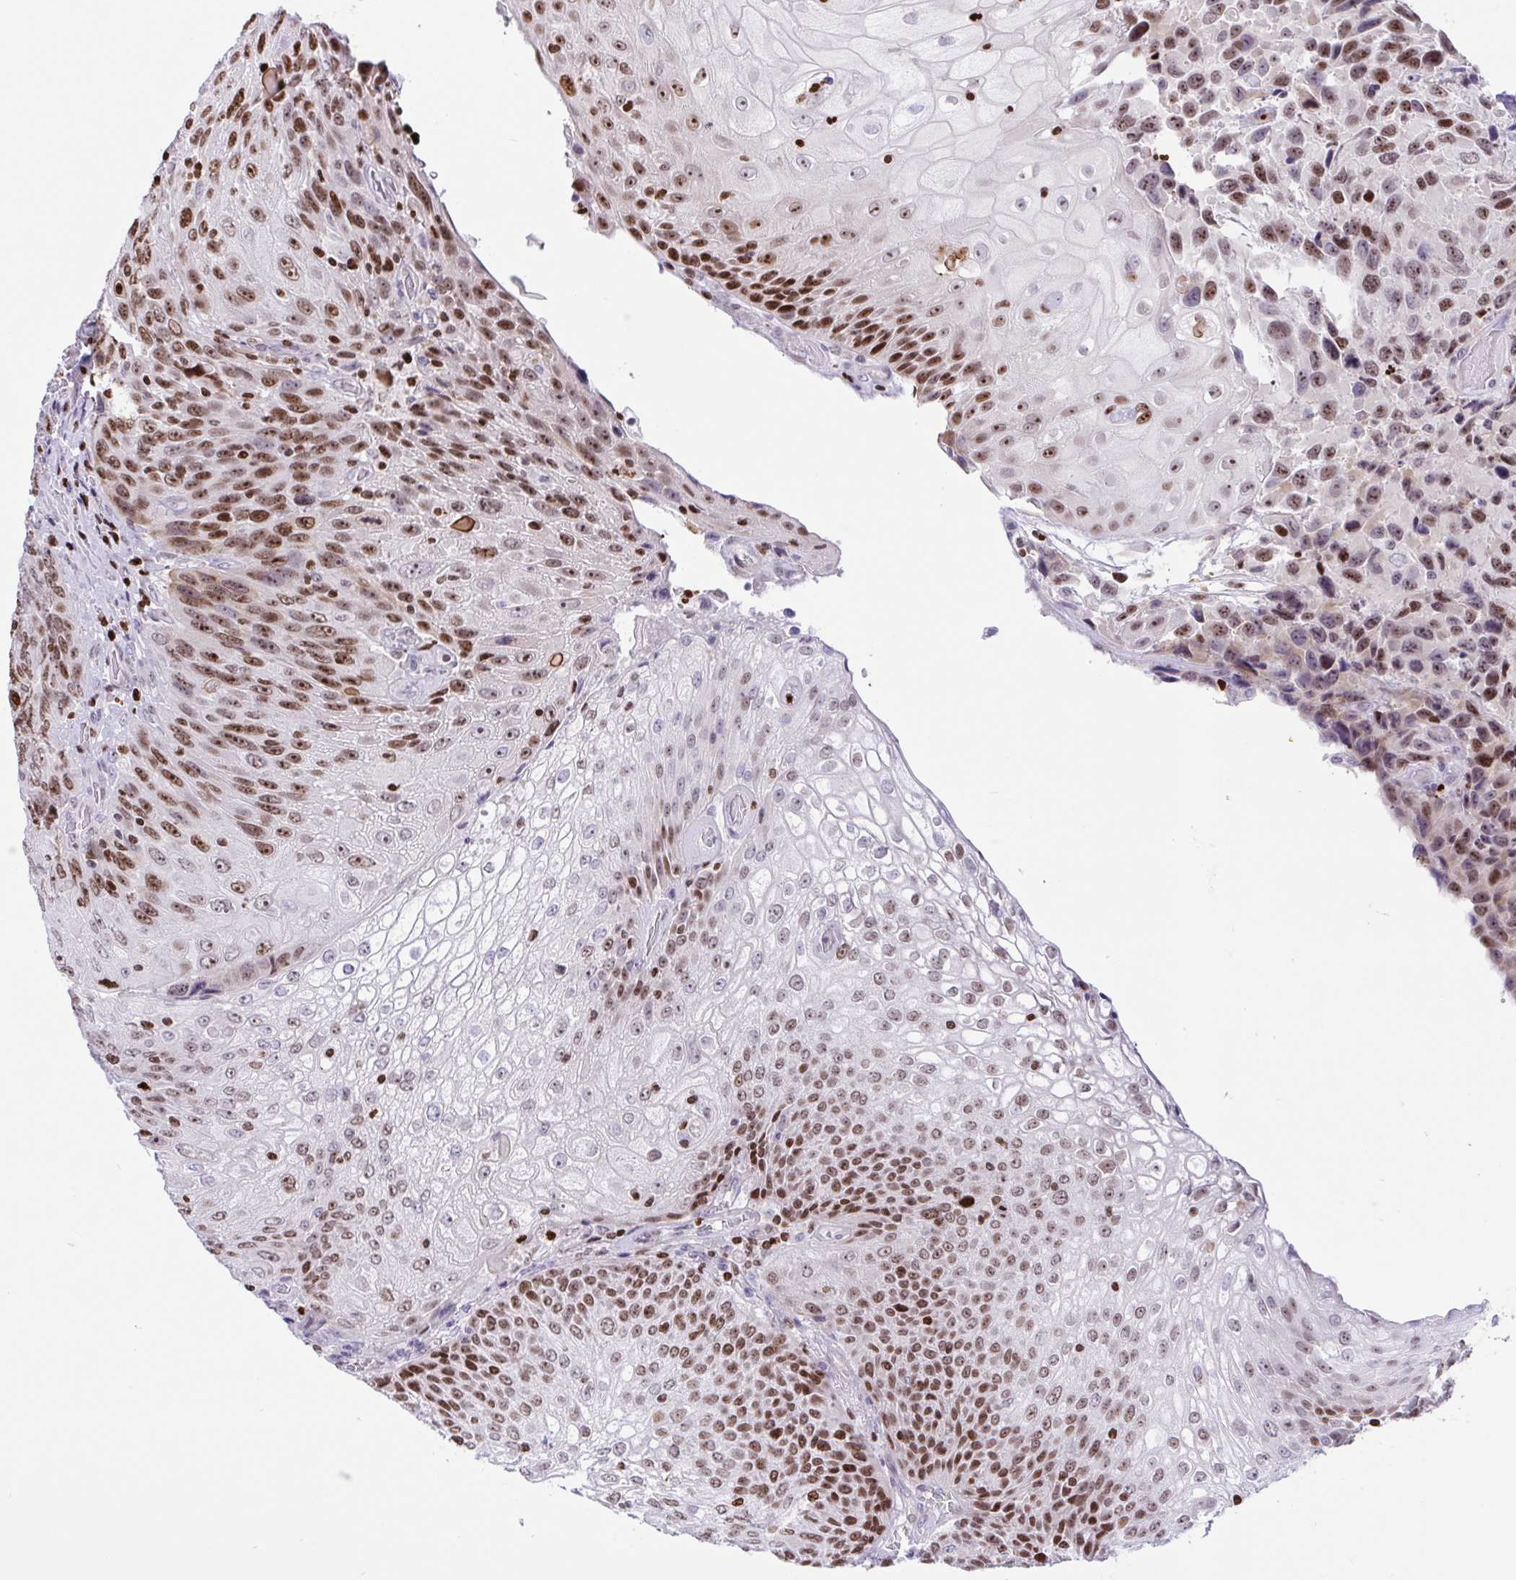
{"staining": {"intensity": "moderate", "quantity": "25%-75%", "location": "nuclear"}, "tissue": "urothelial cancer", "cell_type": "Tumor cells", "image_type": "cancer", "snomed": [{"axis": "morphology", "description": "Urothelial carcinoma, High grade"}, {"axis": "topography", "description": "Urinary bladder"}], "caption": "Immunohistochemistry image of high-grade urothelial carcinoma stained for a protein (brown), which shows medium levels of moderate nuclear positivity in approximately 25%-75% of tumor cells.", "gene": "HMGB2", "patient": {"sex": "female", "age": 70}}